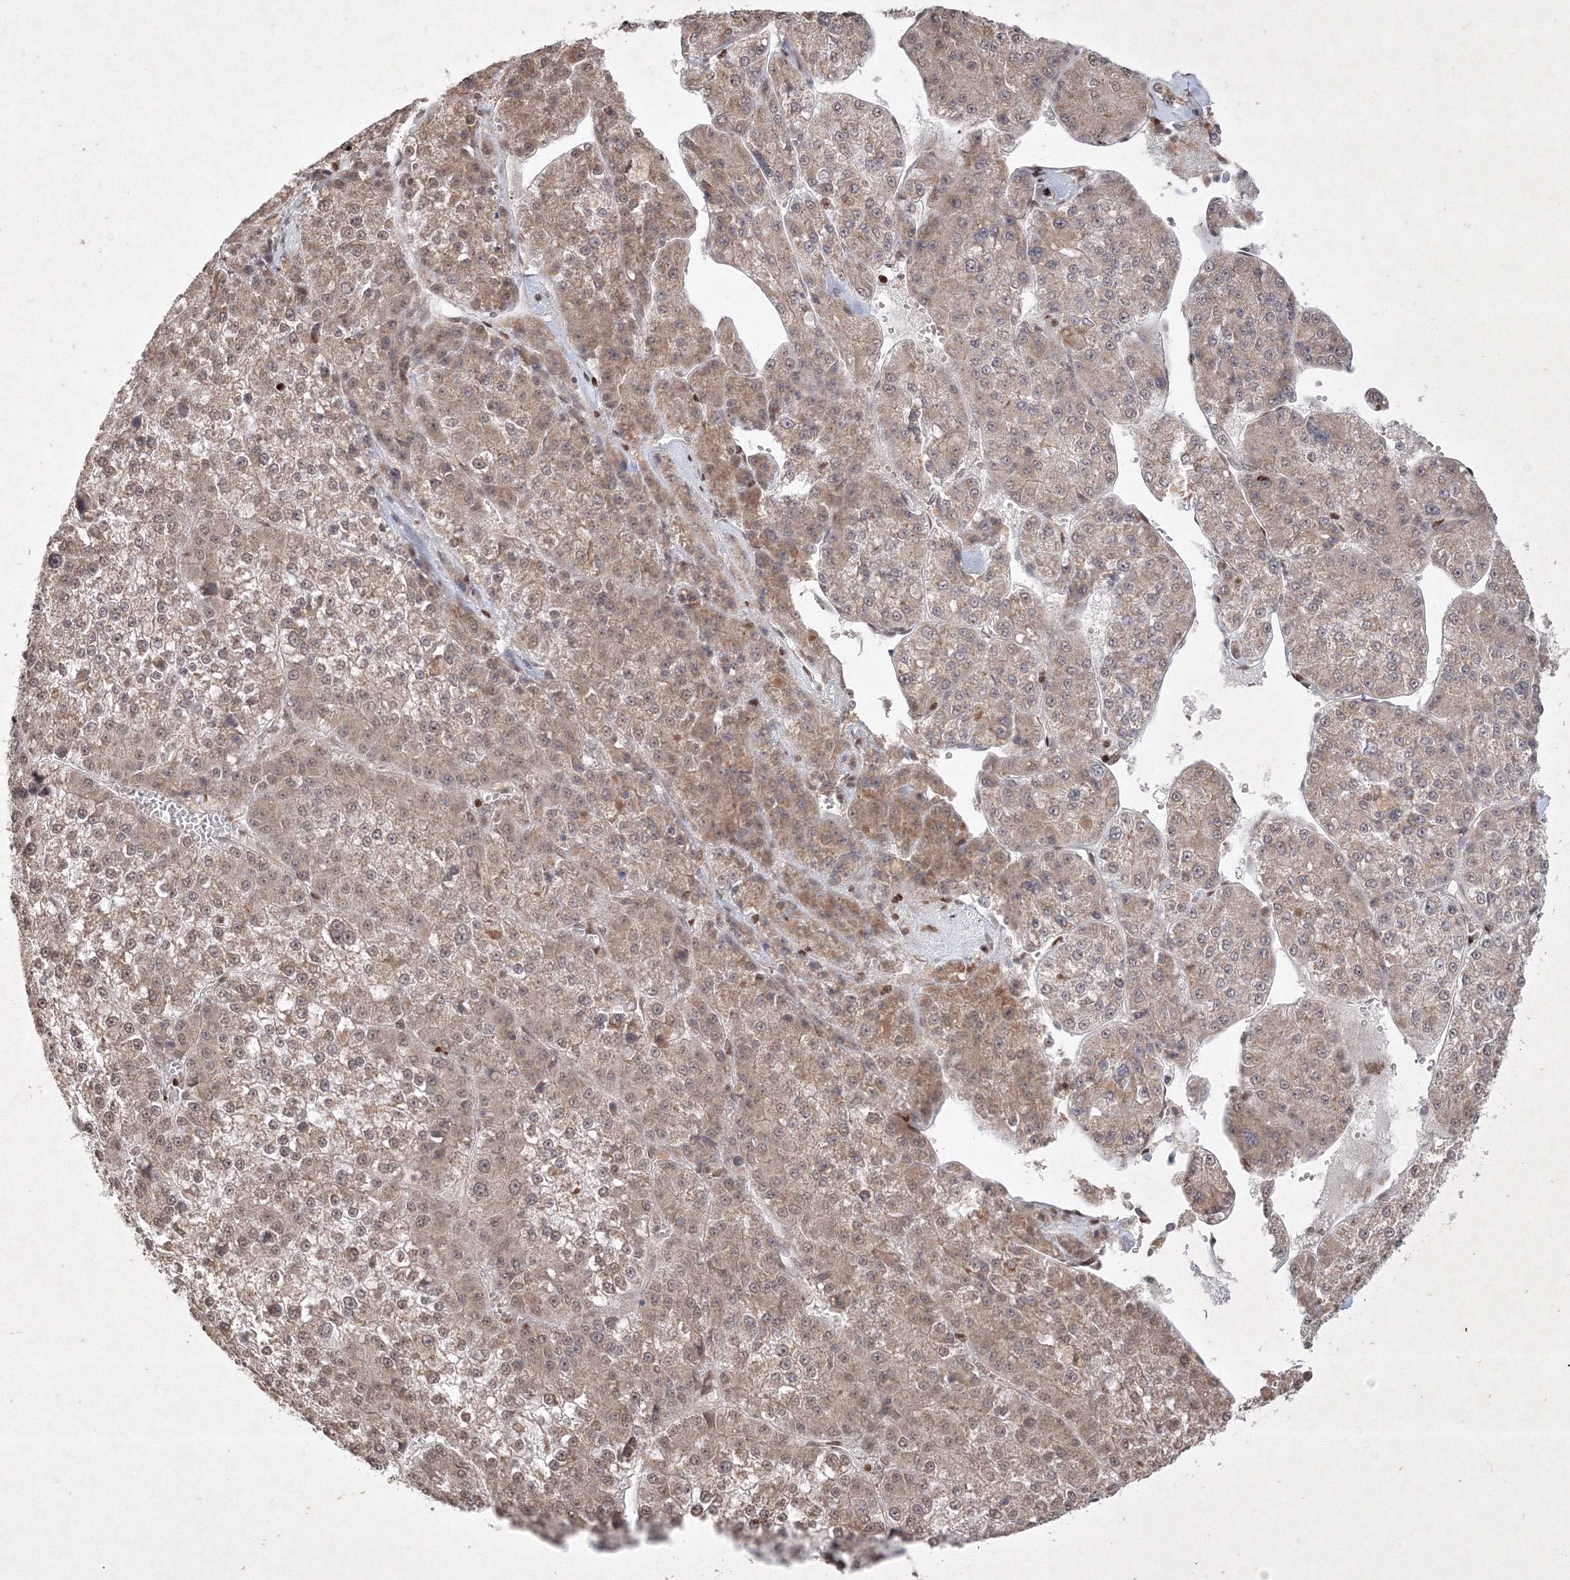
{"staining": {"intensity": "weak", "quantity": ">75%", "location": "cytoplasmic/membranous"}, "tissue": "liver cancer", "cell_type": "Tumor cells", "image_type": "cancer", "snomed": [{"axis": "morphology", "description": "Carcinoma, Hepatocellular, NOS"}, {"axis": "topography", "description": "Liver"}], "caption": "Weak cytoplasmic/membranous protein staining is identified in approximately >75% of tumor cells in hepatocellular carcinoma (liver).", "gene": "TAB1", "patient": {"sex": "female", "age": 73}}